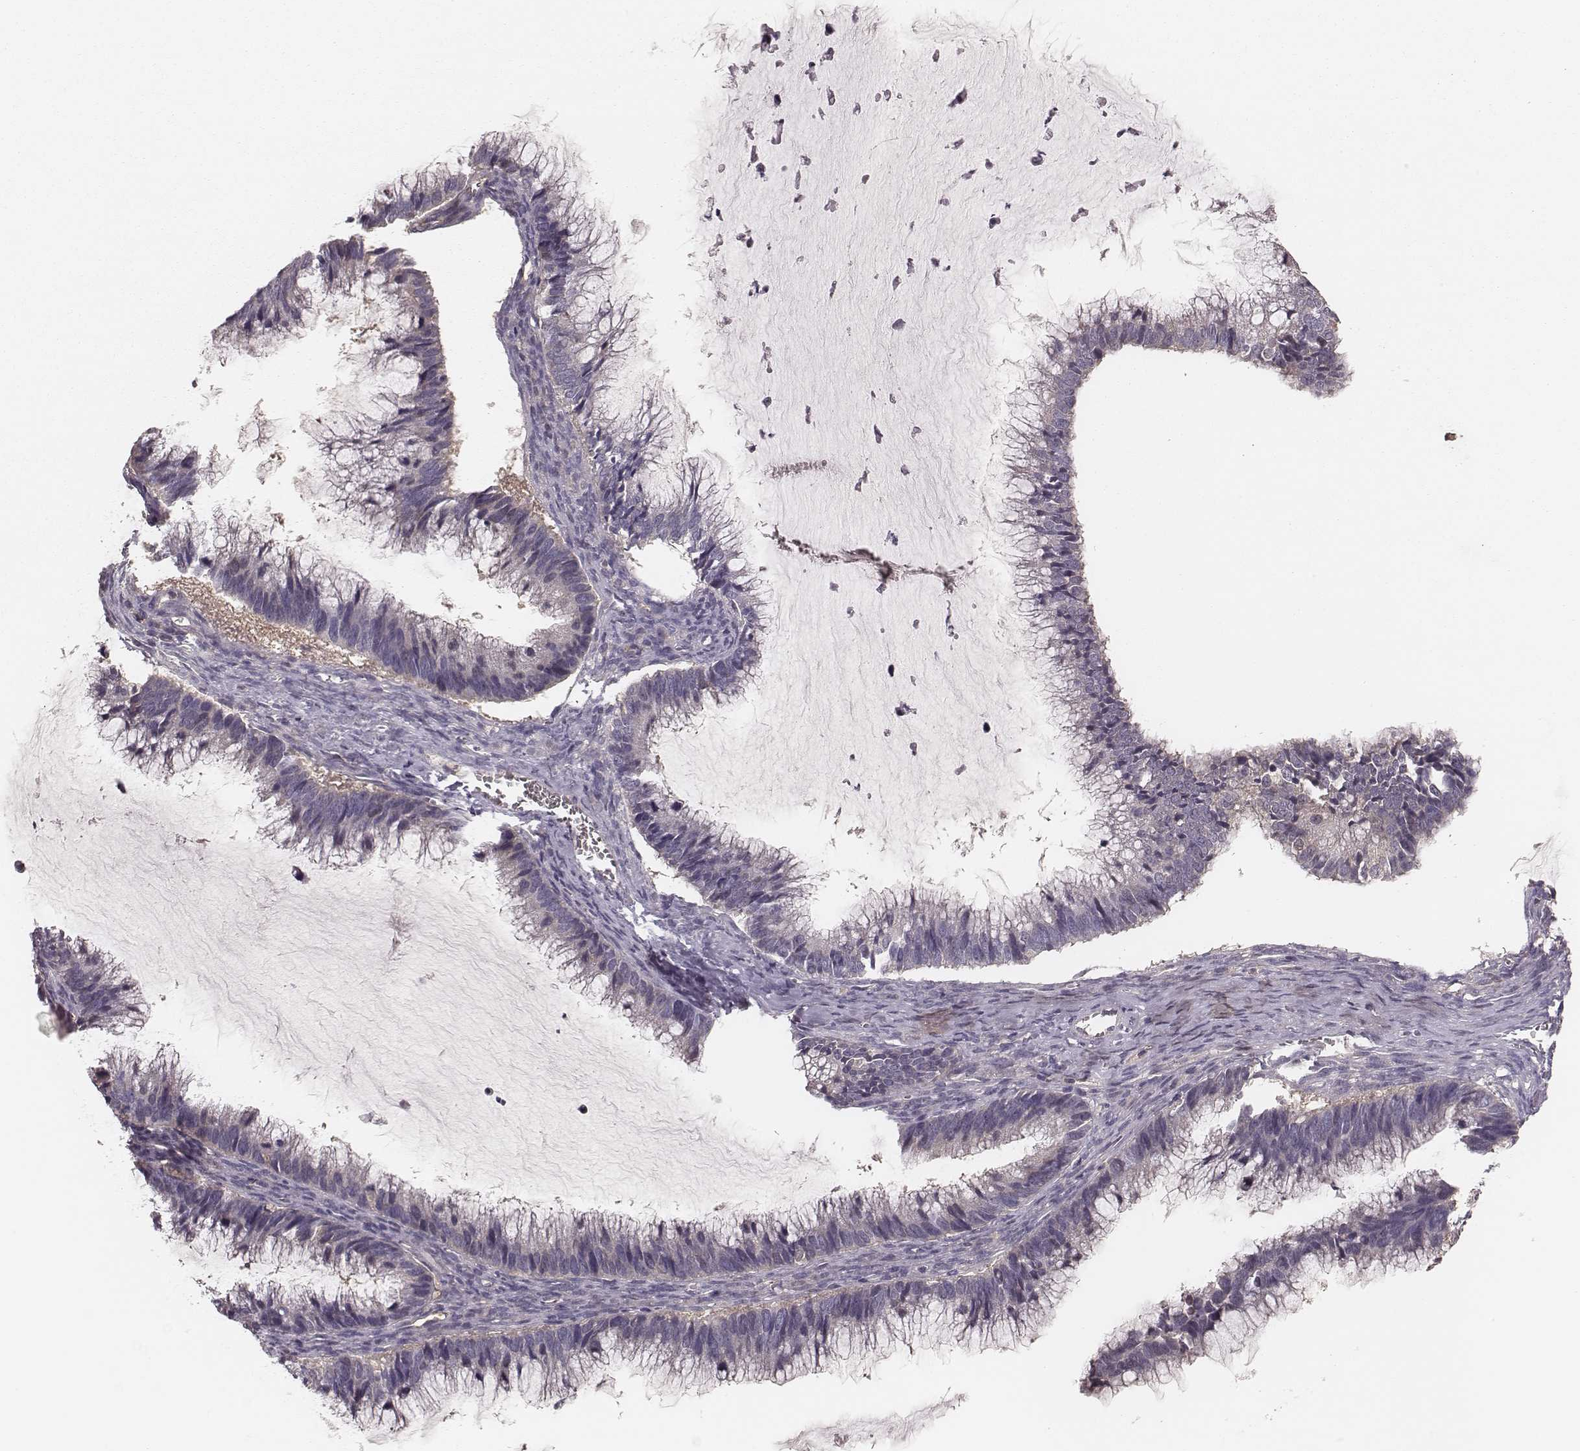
{"staining": {"intensity": "negative", "quantity": "none", "location": "none"}, "tissue": "ovarian cancer", "cell_type": "Tumor cells", "image_type": "cancer", "snomed": [{"axis": "morphology", "description": "Cystadenocarcinoma, mucinous, NOS"}, {"axis": "topography", "description": "Ovary"}], "caption": "A high-resolution histopathology image shows immunohistochemistry staining of ovarian mucinous cystadenocarcinoma, which shows no significant staining in tumor cells.", "gene": "CARS1", "patient": {"sex": "female", "age": 38}}